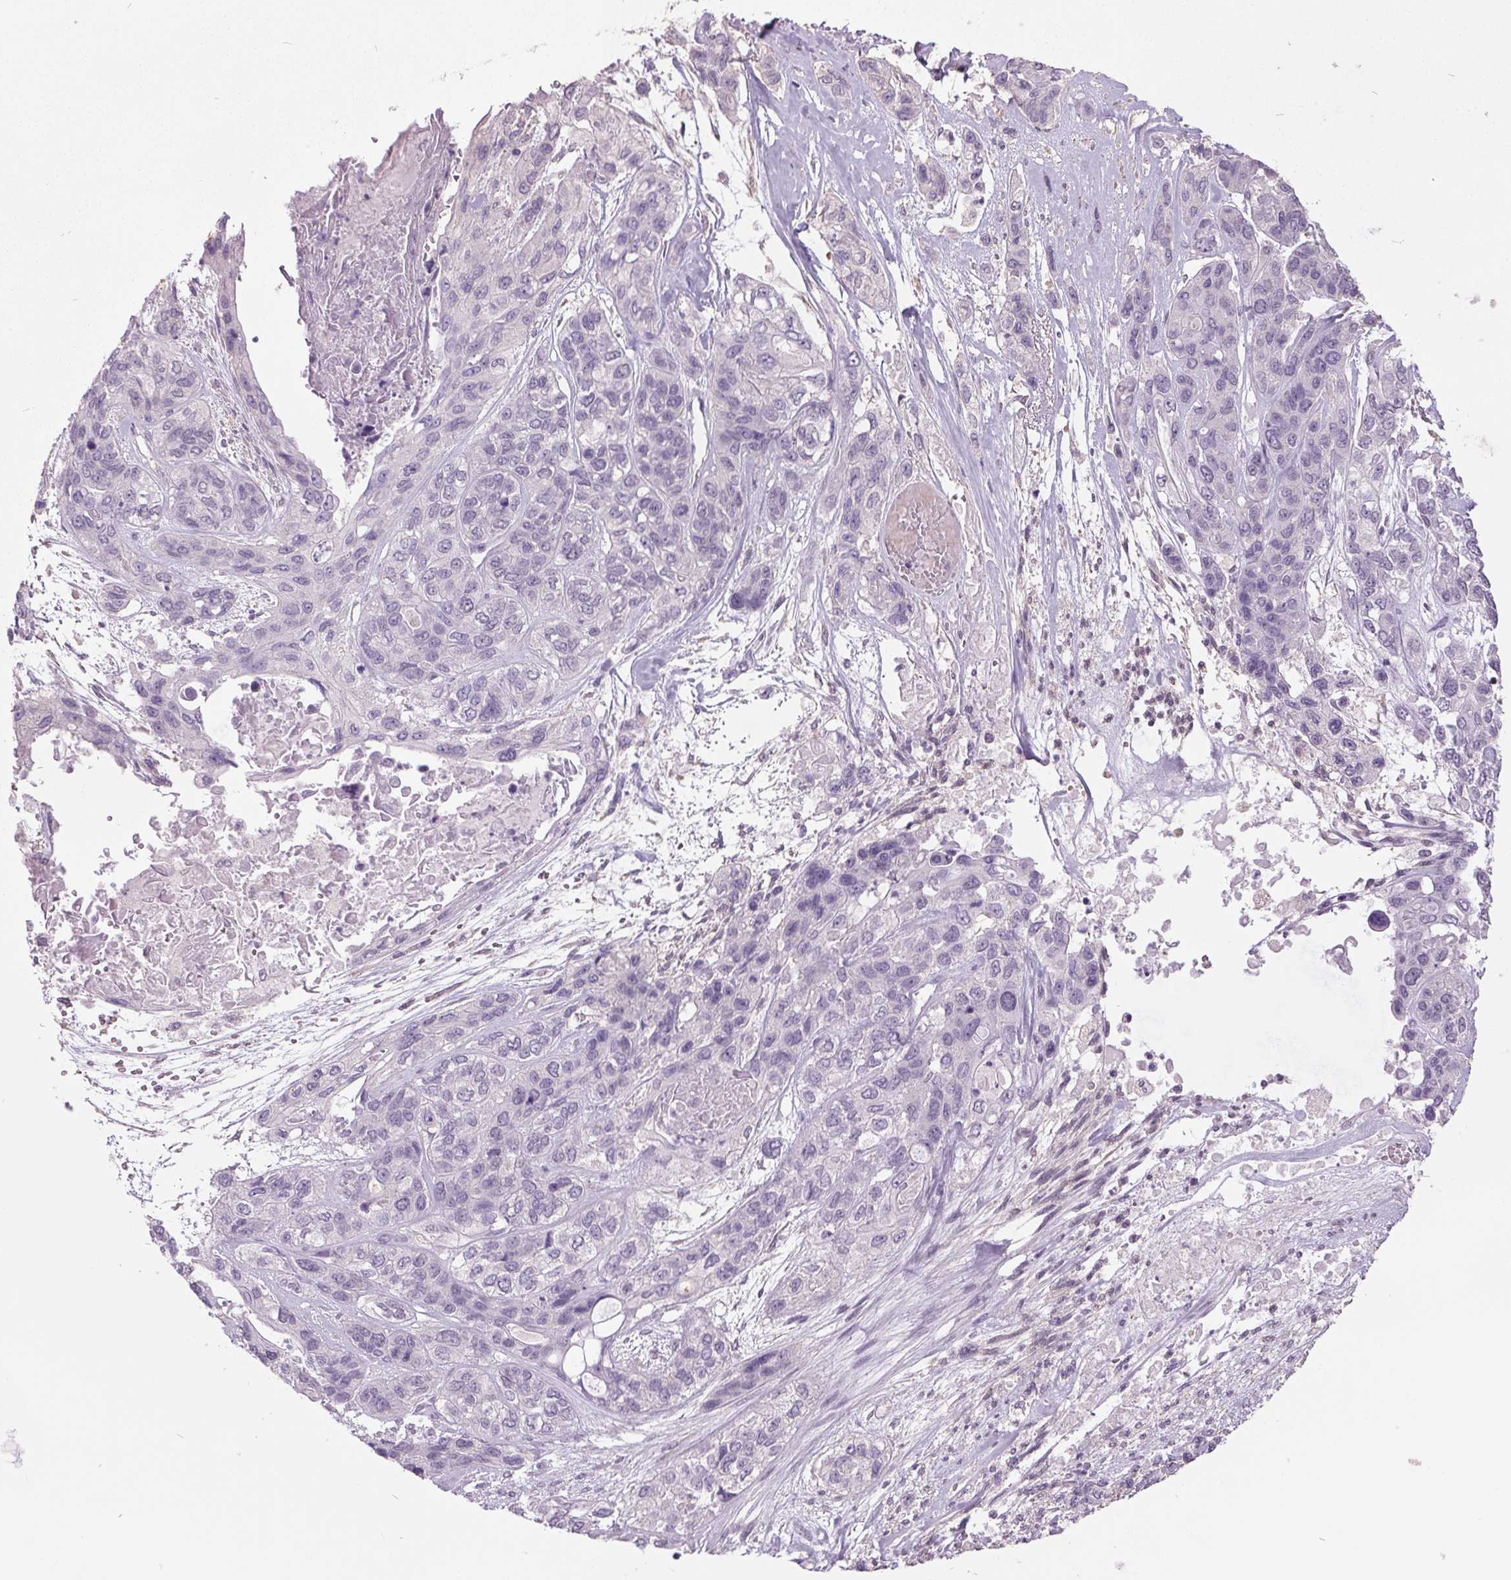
{"staining": {"intensity": "negative", "quantity": "none", "location": "none"}, "tissue": "lung cancer", "cell_type": "Tumor cells", "image_type": "cancer", "snomed": [{"axis": "morphology", "description": "Squamous cell carcinoma, NOS"}, {"axis": "topography", "description": "Lung"}], "caption": "An immunohistochemistry photomicrograph of lung squamous cell carcinoma is shown. There is no staining in tumor cells of lung squamous cell carcinoma.", "gene": "C2orf16", "patient": {"sex": "female", "age": 70}}